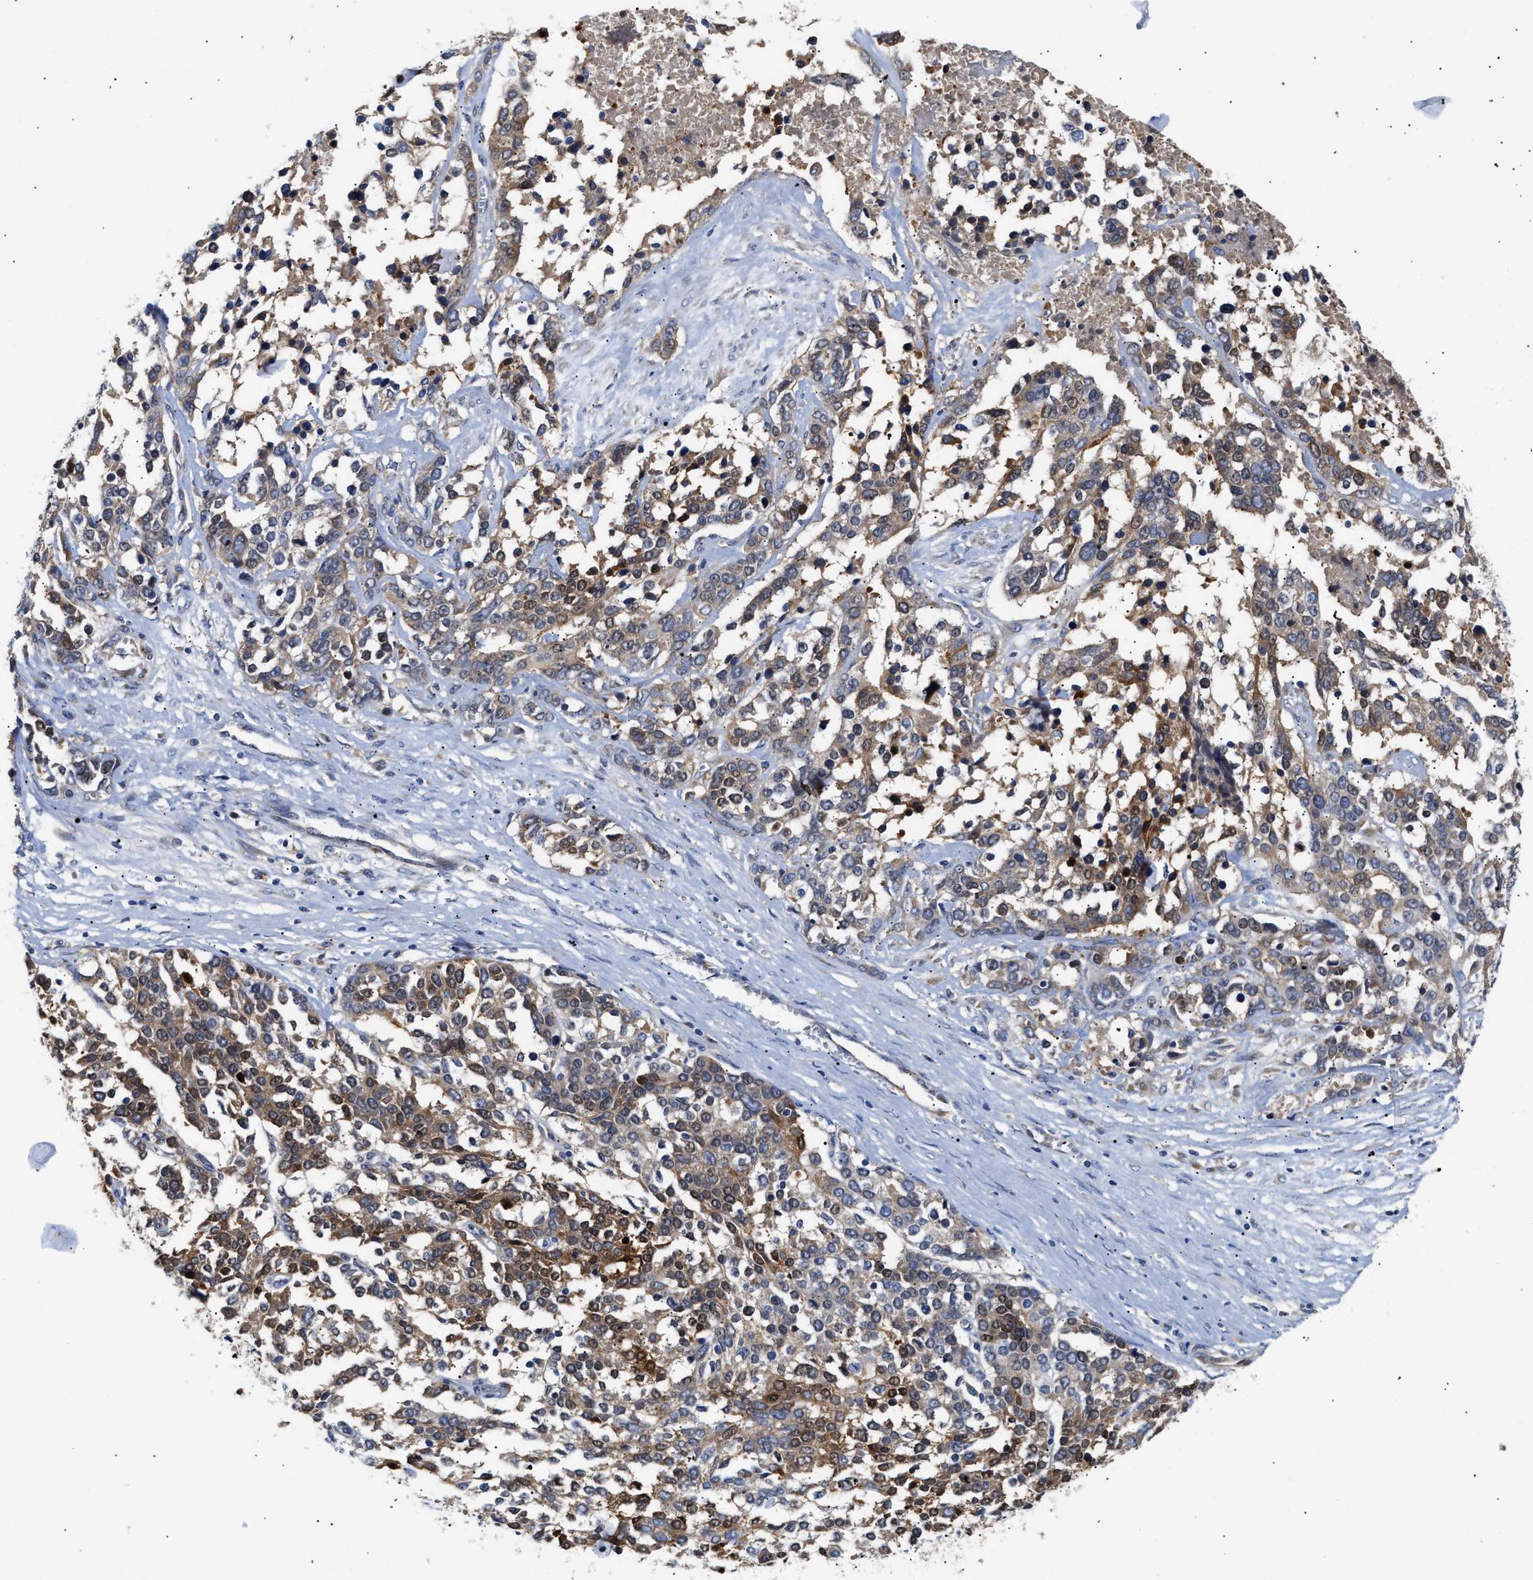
{"staining": {"intensity": "strong", "quantity": "25%-75%", "location": "cytoplasmic/membranous"}, "tissue": "ovarian cancer", "cell_type": "Tumor cells", "image_type": "cancer", "snomed": [{"axis": "morphology", "description": "Cystadenocarcinoma, serous, NOS"}, {"axis": "topography", "description": "Ovary"}], "caption": "Brown immunohistochemical staining in ovarian cancer (serous cystadenocarcinoma) demonstrates strong cytoplasmic/membranous positivity in approximately 25%-75% of tumor cells.", "gene": "CCDC146", "patient": {"sex": "female", "age": 44}}